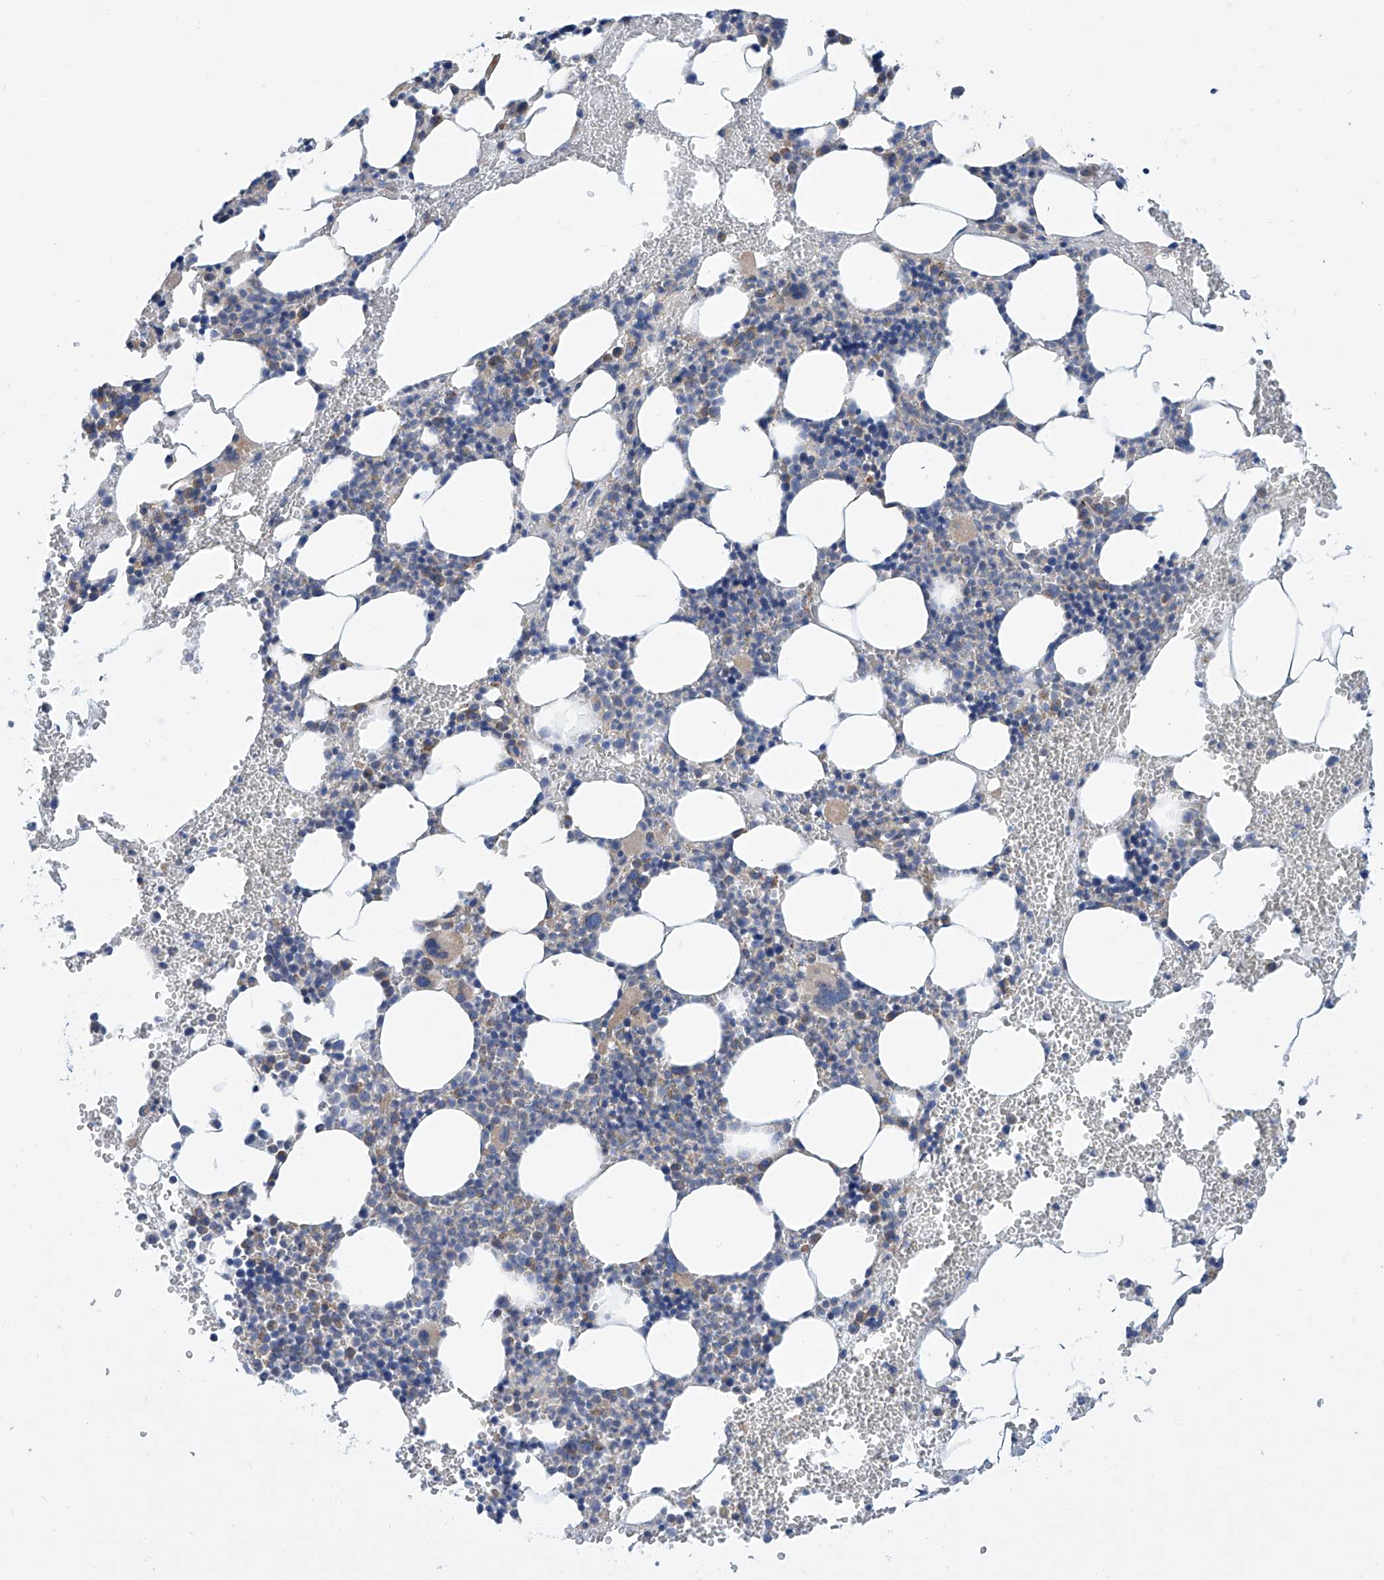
{"staining": {"intensity": "weak", "quantity": "<25%", "location": "cytoplasmic/membranous"}, "tissue": "bone marrow", "cell_type": "Hematopoietic cells", "image_type": "normal", "snomed": [{"axis": "morphology", "description": "Normal tissue, NOS"}, {"axis": "morphology", "description": "Inflammation, NOS"}, {"axis": "topography", "description": "Bone marrow"}], "caption": "This is an IHC photomicrograph of normal bone marrow. There is no positivity in hematopoietic cells.", "gene": "MAD2L1", "patient": {"sex": "female", "age": 78}}